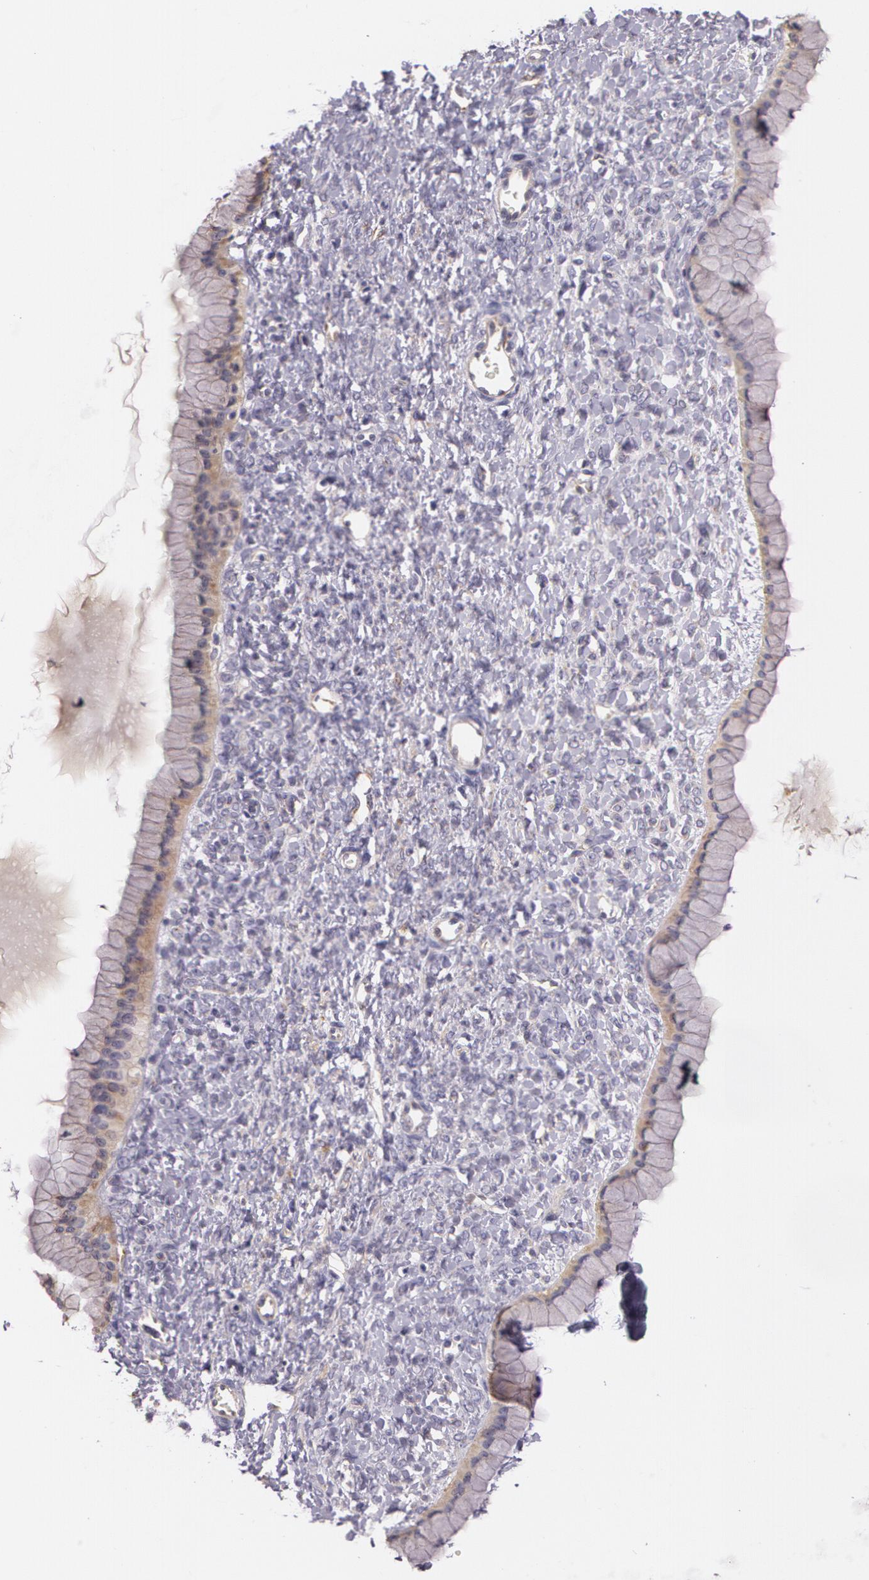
{"staining": {"intensity": "weak", "quantity": "25%-75%", "location": "cytoplasmic/membranous"}, "tissue": "ovarian cancer", "cell_type": "Tumor cells", "image_type": "cancer", "snomed": [{"axis": "morphology", "description": "Cystadenocarcinoma, mucinous, NOS"}, {"axis": "topography", "description": "Ovary"}], "caption": "Weak cytoplasmic/membranous staining for a protein is present in about 25%-75% of tumor cells of ovarian mucinous cystadenocarcinoma using immunohistochemistry (IHC).", "gene": "APP", "patient": {"sex": "female", "age": 25}}